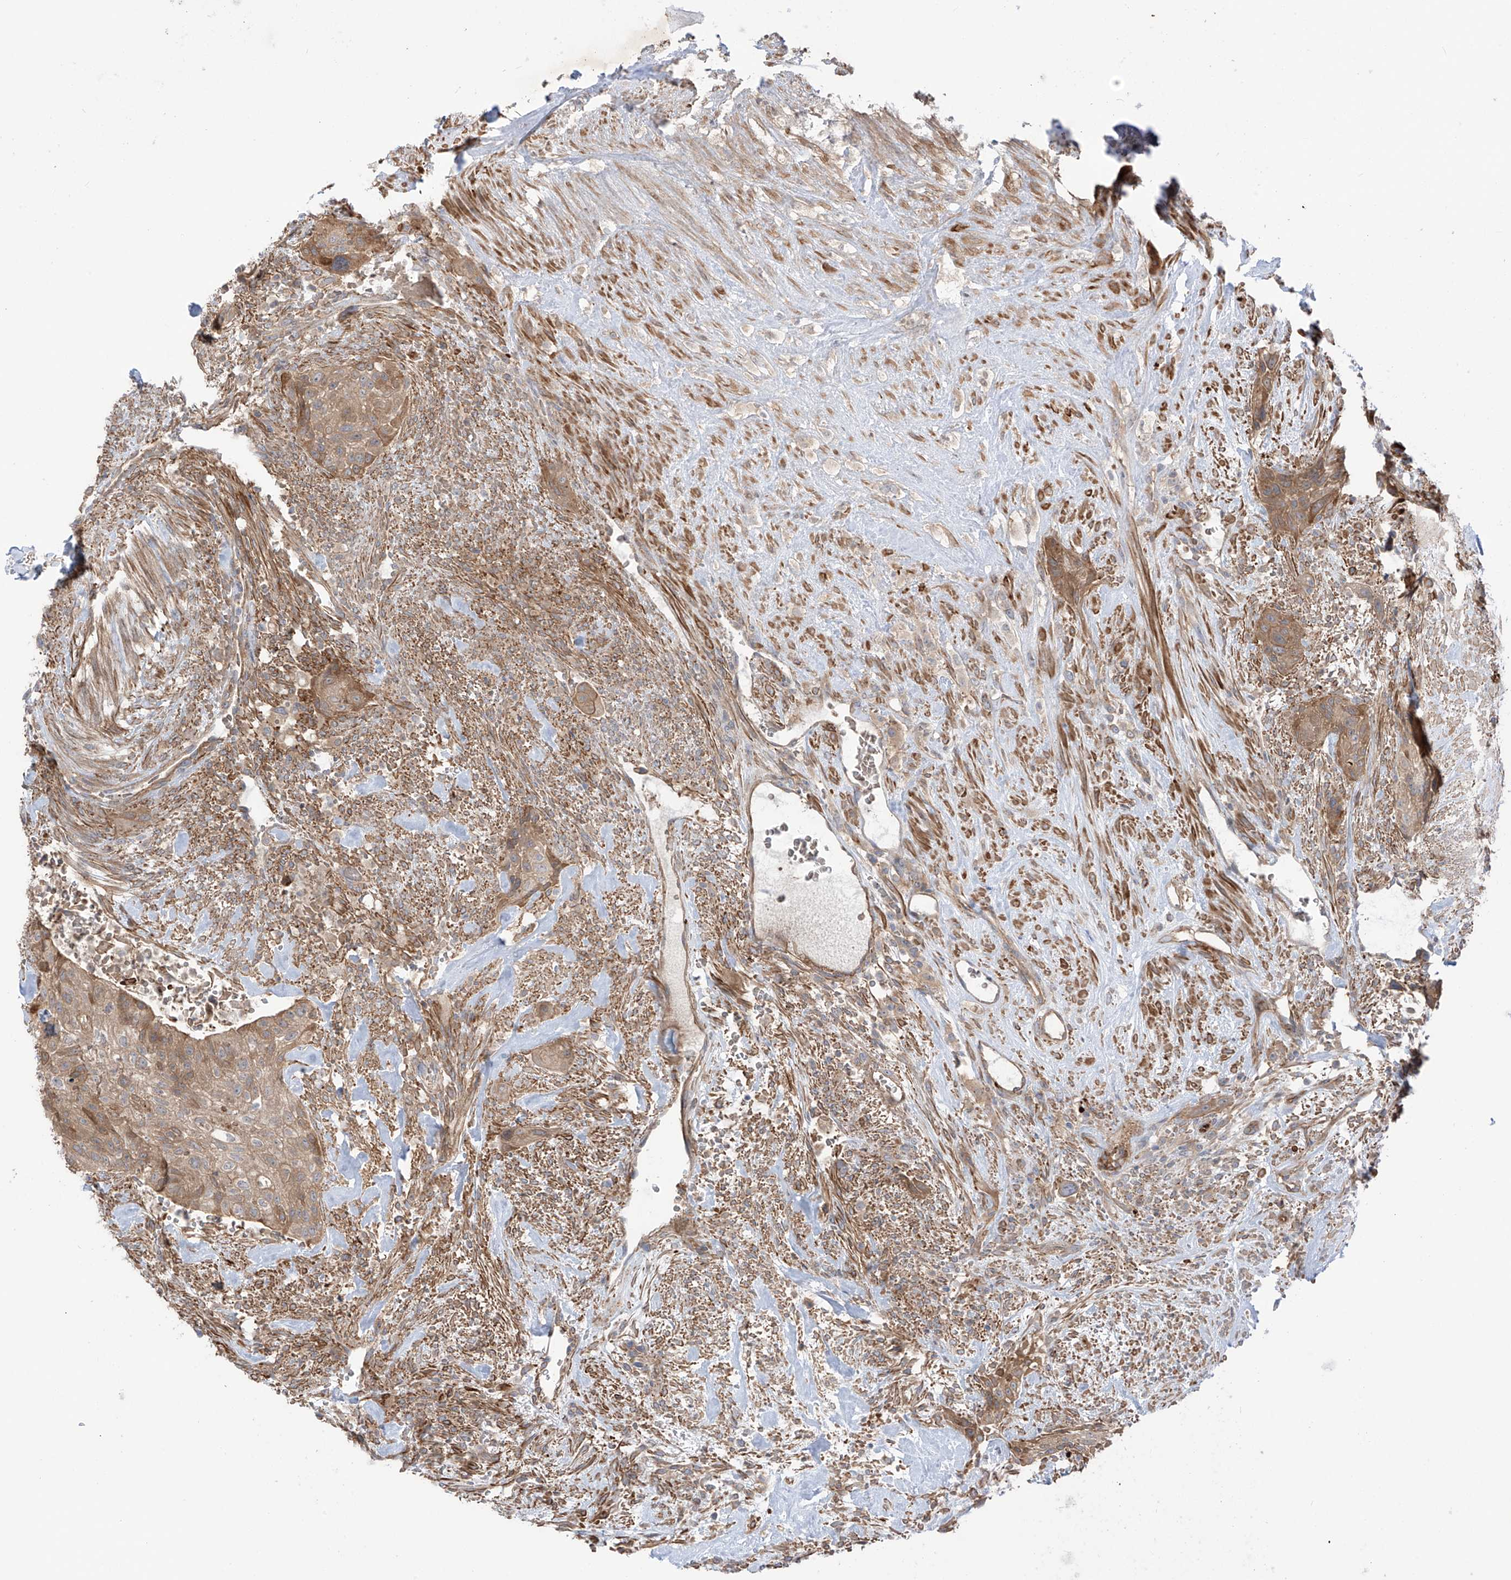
{"staining": {"intensity": "moderate", "quantity": ">75%", "location": "cytoplasmic/membranous"}, "tissue": "urothelial cancer", "cell_type": "Tumor cells", "image_type": "cancer", "snomed": [{"axis": "morphology", "description": "Urothelial carcinoma, High grade"}, {"axis": "topography", "description": "Urinary bladder"}], "caption": "Brown immunohistochemical staining in human urothelial cancer exhibits moderate cytoplasmic/membranous expression in approximately >75% of tumor cells.", "gene": "TRMU", "patient": {"sex": "male", "age": 35}}